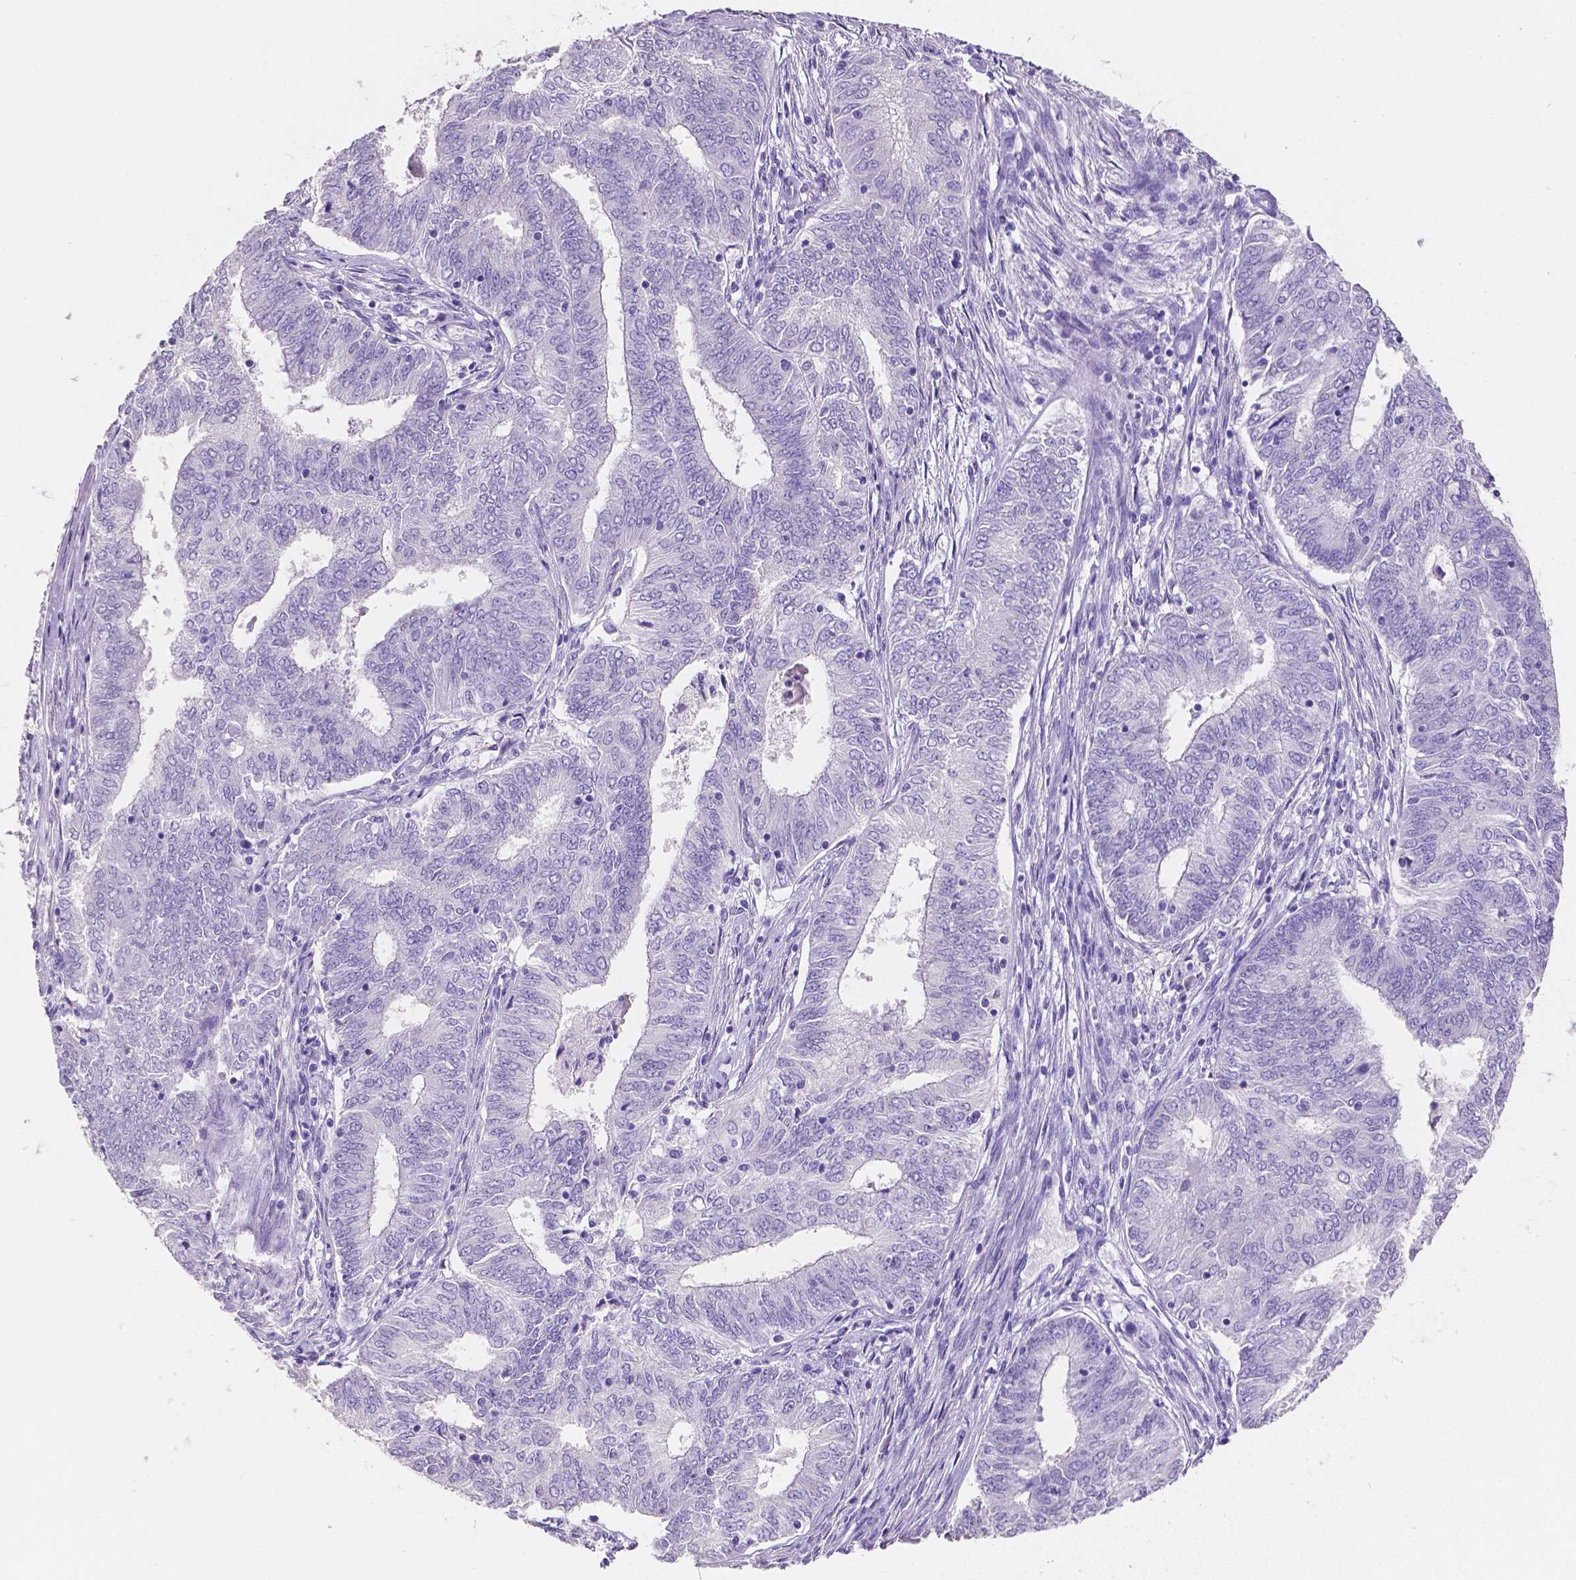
{"staining": {"intensity": "negative", "quantity": "none", "location": "none"}, "tissue": "endometrial cancer", "cell_type": "Tumor cells", "image_type": "cancer", "snomed": [{"axis": "morphology", "description": "Adenocarcinoma, NOS"}, {"axis": "topography", "description": "Endometrium"}], "caption": "This is a histopathology image of immunohistochemistry (IHC) staining of adenocarcinoma (endometrial), which shows no expression in tumor cells.", "gene": "SATB2", "patient": {"sex": "female", "age": 62}}